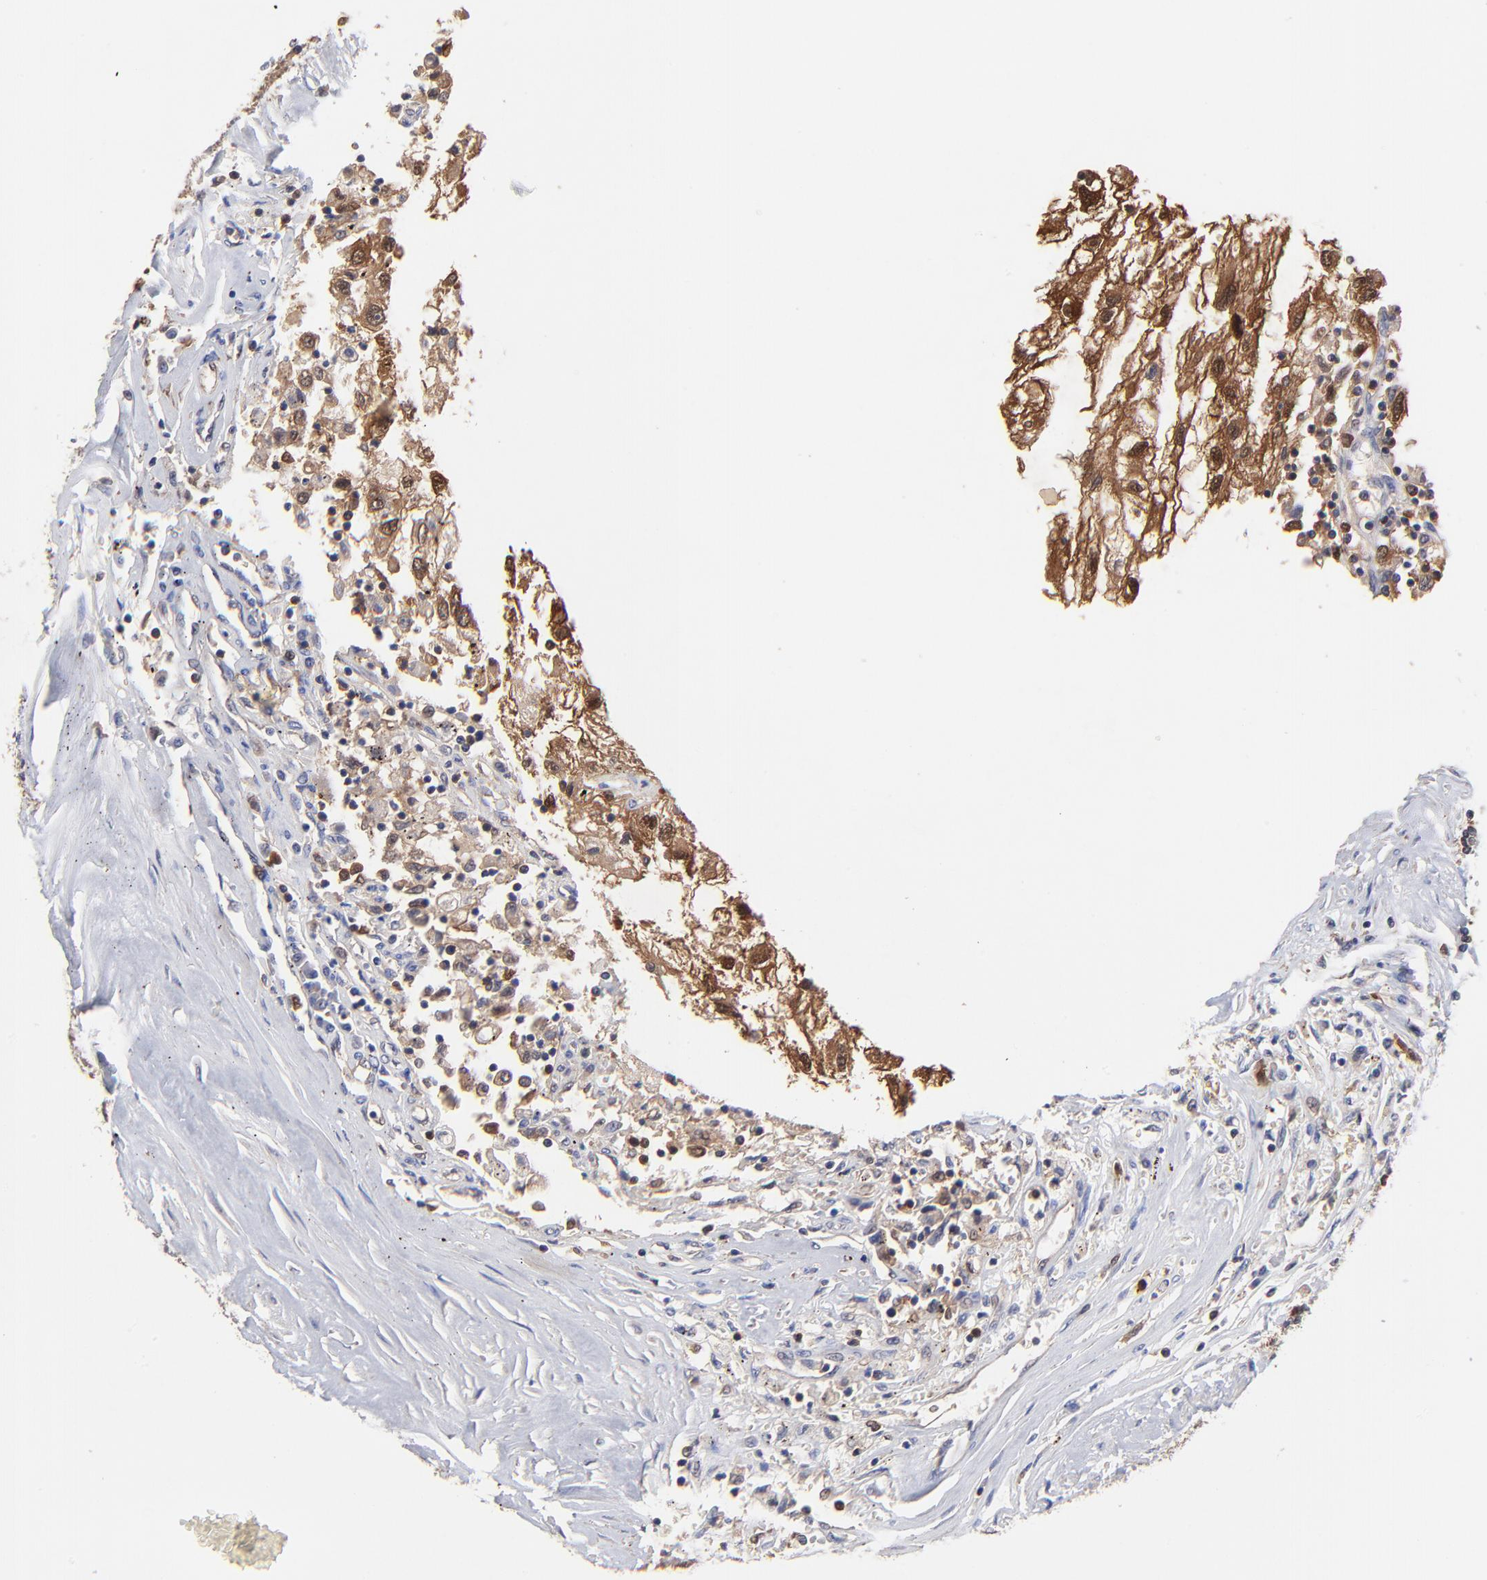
{"staining": {"intensity": "strong", "quantity": ">75%", "location": "cytoplasmic/membranous,nuclear"}, "tissue": "renal cancer", "cell_type": "Tumor cells", "image_type": "cancer", "snomed": [{"axis": "morphology", "description": "Normal tissue, NOS"}, {"axis": "morphology", "description": "Adenocarcinoma, NOS"}, {"axis": "topography", "description": "Kidney"}], "caption": "Immunohistochemistry (IHC) photomicrograph of renal cancer stained for a protein (brown), which demonstrates high levels of strong cytoplasmic/membranous and nuclear expression in about >75% of tumor cells.", "gene": "DCTPP1", "patient": {"sex": "male", "age": 71}}